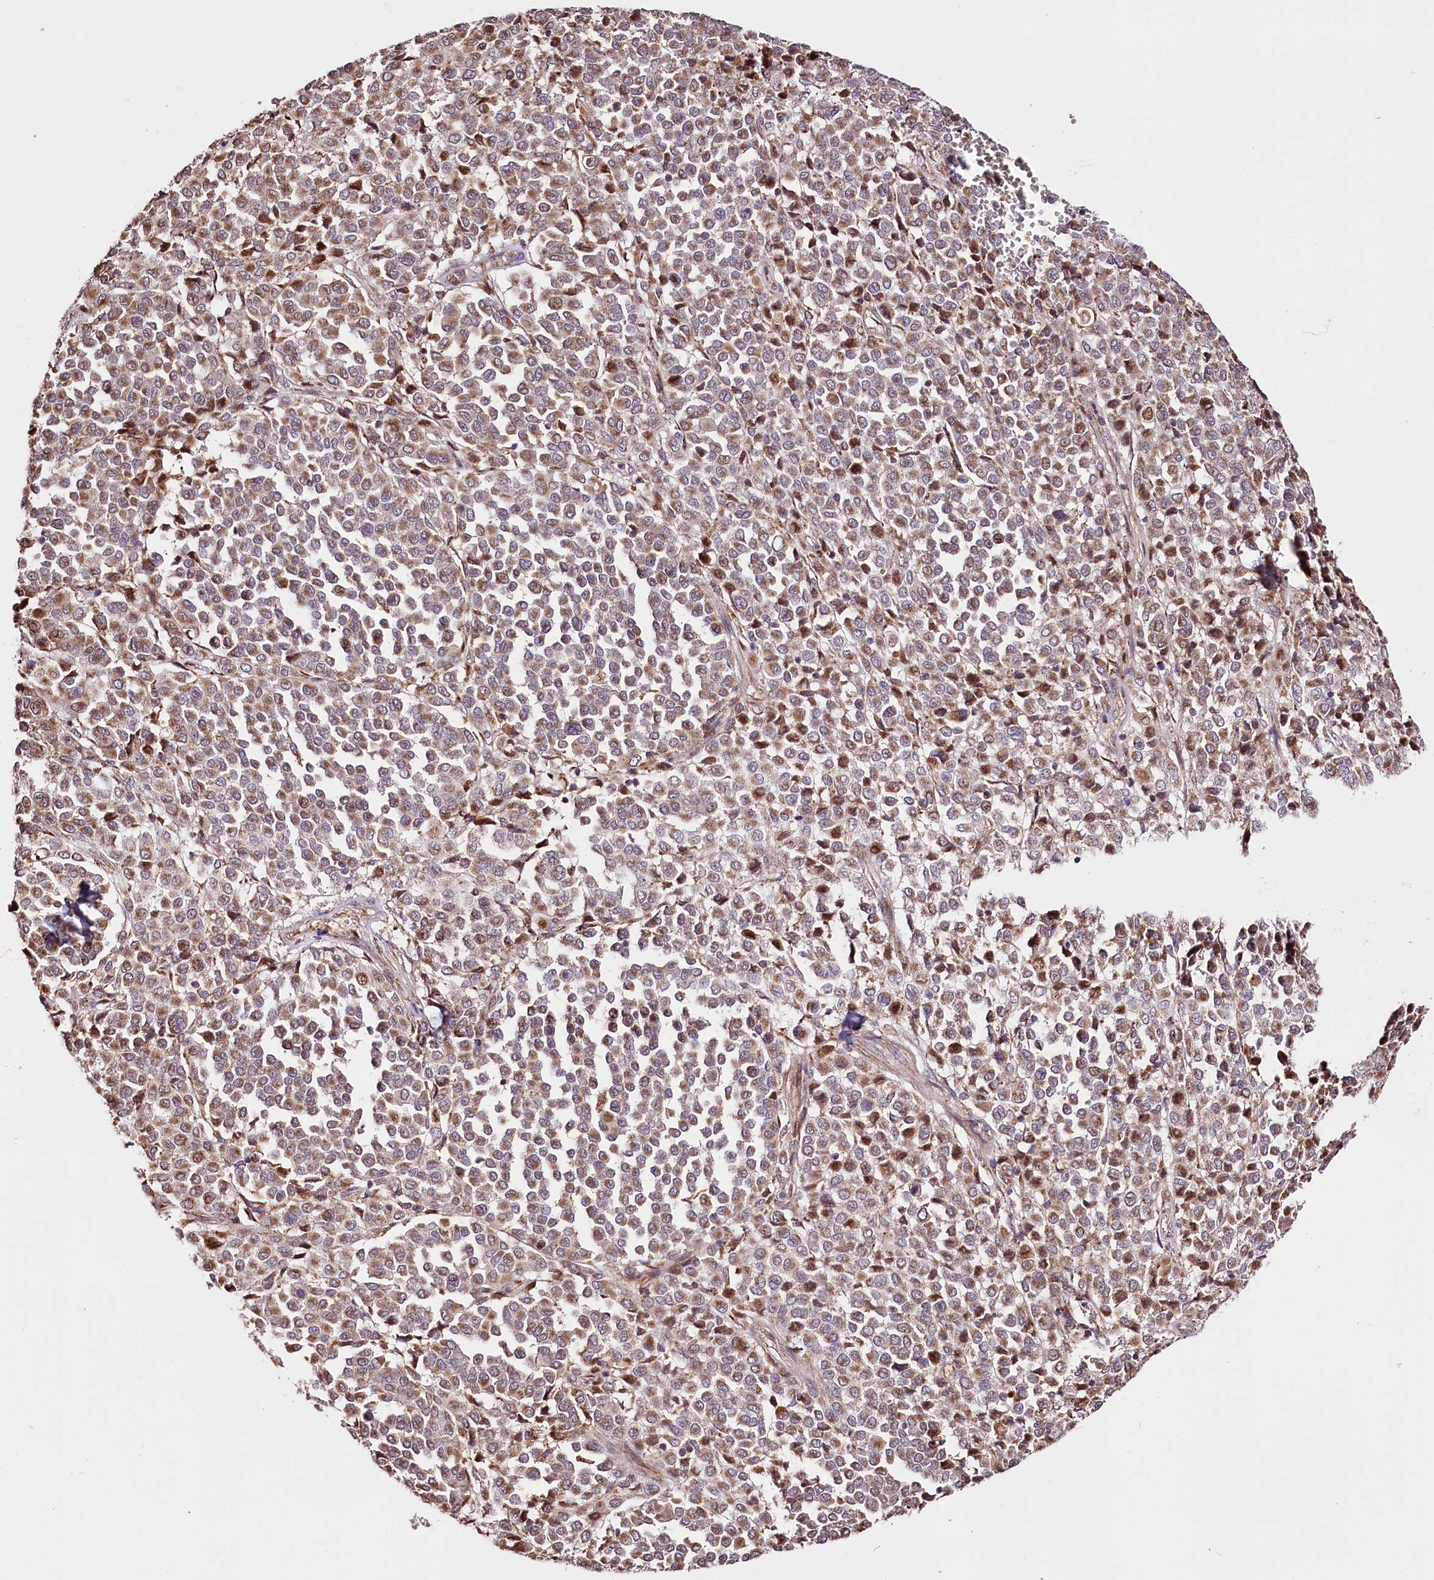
{"staining": {"intensity": "moderate", "quantity": ">75%", "location": "cytoplasmic/membranous"}, "tissue": "melanoma", "cell_type": "Tumor cells", "image_type": "cancer", "snomed": [{"axis": "morphology", "description": "Malignant melanoma, Metastatic site"}, {"axis": "topography", "description": "Pancreas"}], "caption": "An IHC image of neoplastic tissue is shown. Protein staining in brown shows moderate cytoplasmic/membranous positivity in melanoma within tumor cells.", "gene": "ST7", "patient": {"sex": "female", "age": 30}}